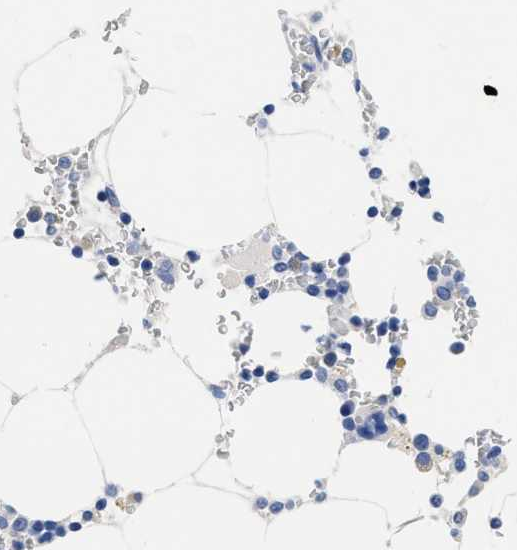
{"staining": {"intensity": "negative", "quantity": "none", "location": "none"}, "tissue": "bone marrow", "cell_type": "Hematopoietic cells", "image_type": "normal", "snomed": [{"axis": "morphology", "description": "Normal tissue, NOS"}, {"axis": "topography", "description": "Bone marrow"}], "caption": "Hematopoietic cells show no significant positivity in unremarkable bone marrow. The staining was performed using DAB to visualize the protein expression in brown, while the nuclei were stained in blue with hematoxylin (Magnification: 20x).", "gene": "CER1", "patient": {"sex": "male", "age": 70}}